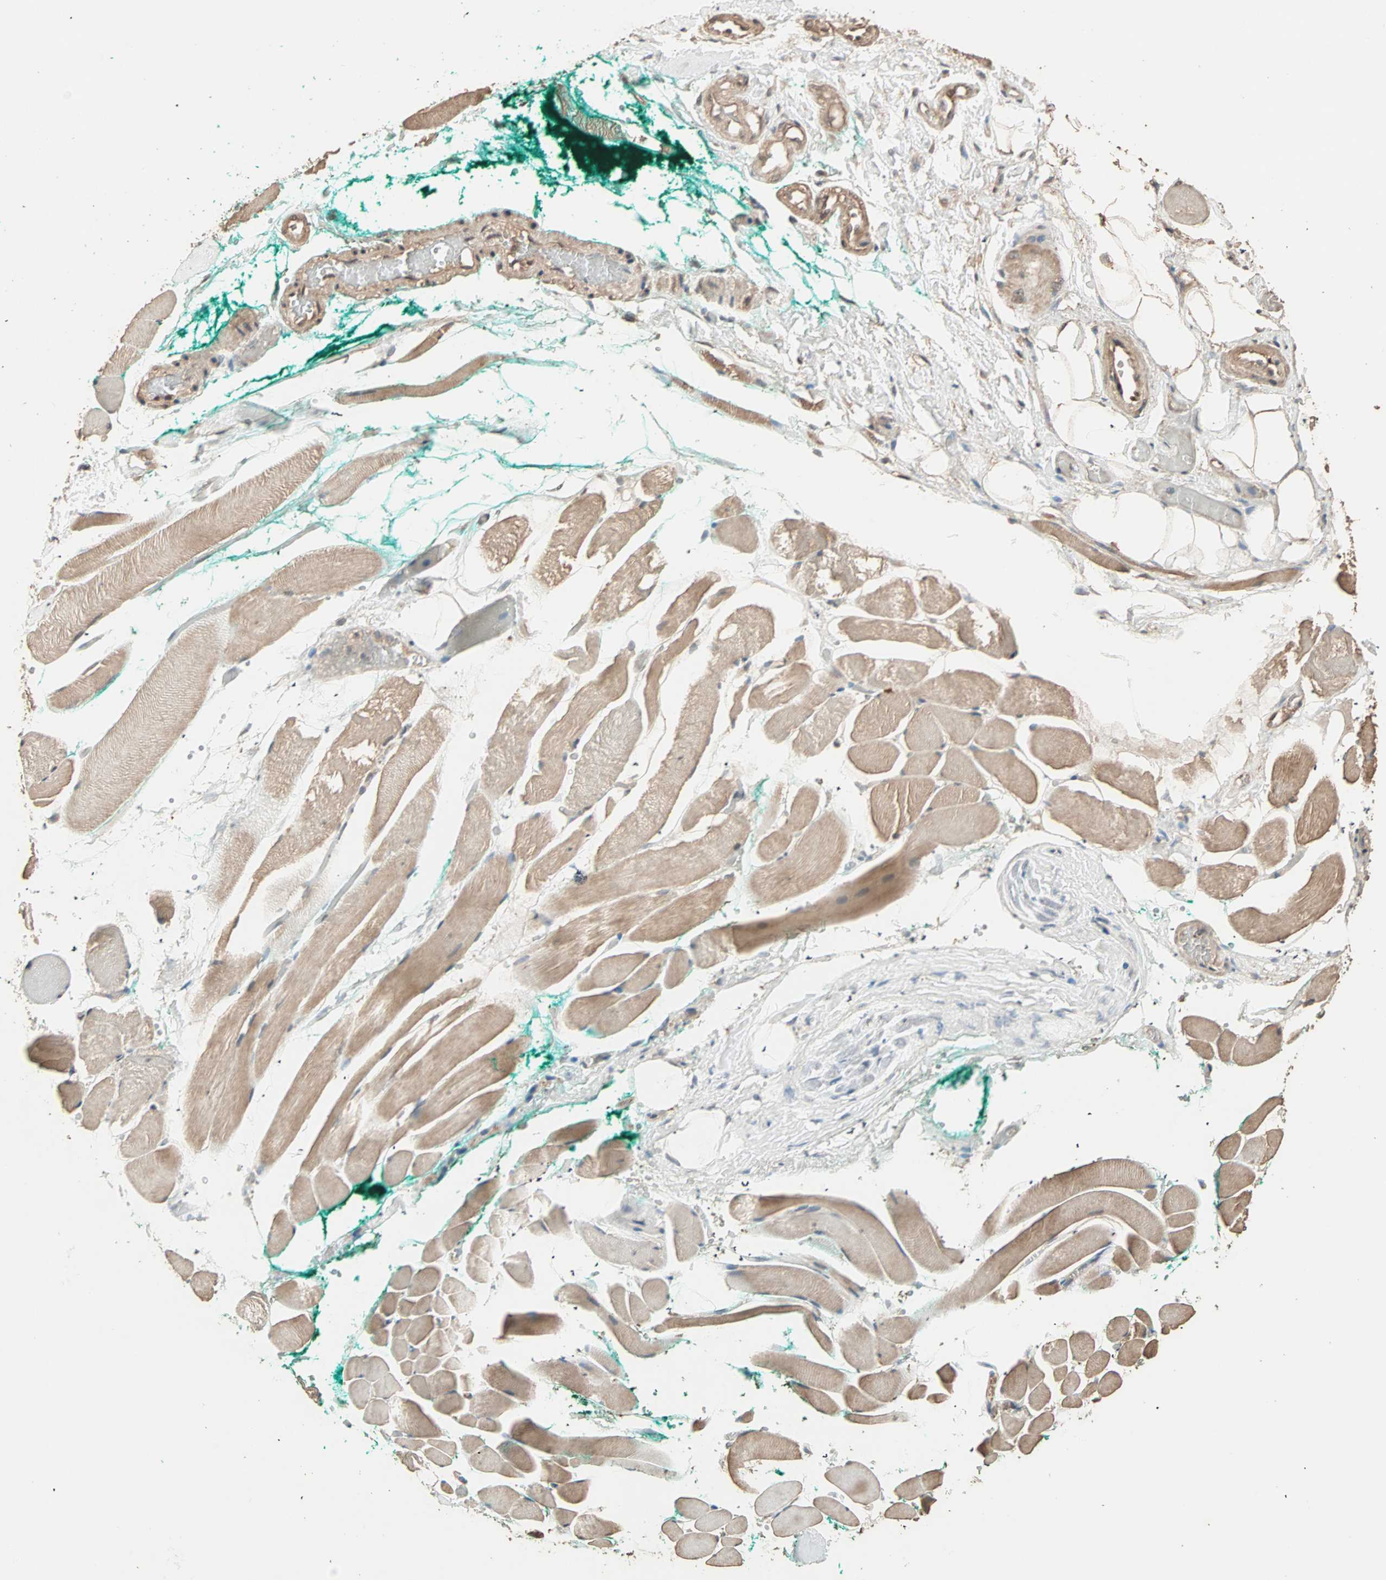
{"staining": {"intensity": "moderate", "quantity": ">75%", "location": "cytoplasmic/membranous"}, "tissue": "skeletal muscle", "cell_type": "Myocytes", "image_type": "normal", "snomed": [{"axis": "morphology", "description": "Normal tissue, NOS"}, {"axis": "topography", "description": "Skeletal muscle"}, {"axis": "topography", "description": "Peripheral nerve tissue"}], "caption": "Skeletal muscle stained for a protein demonstrates moderate cytoplasmic/membranous positivity in myocytes. (Stains: DAB in brown, nuclei in blue, Microscopy: brightfield microscopy at high magnification).", "gene": "ZBTB33", "patient": {"sex": "female", "age": 84}}